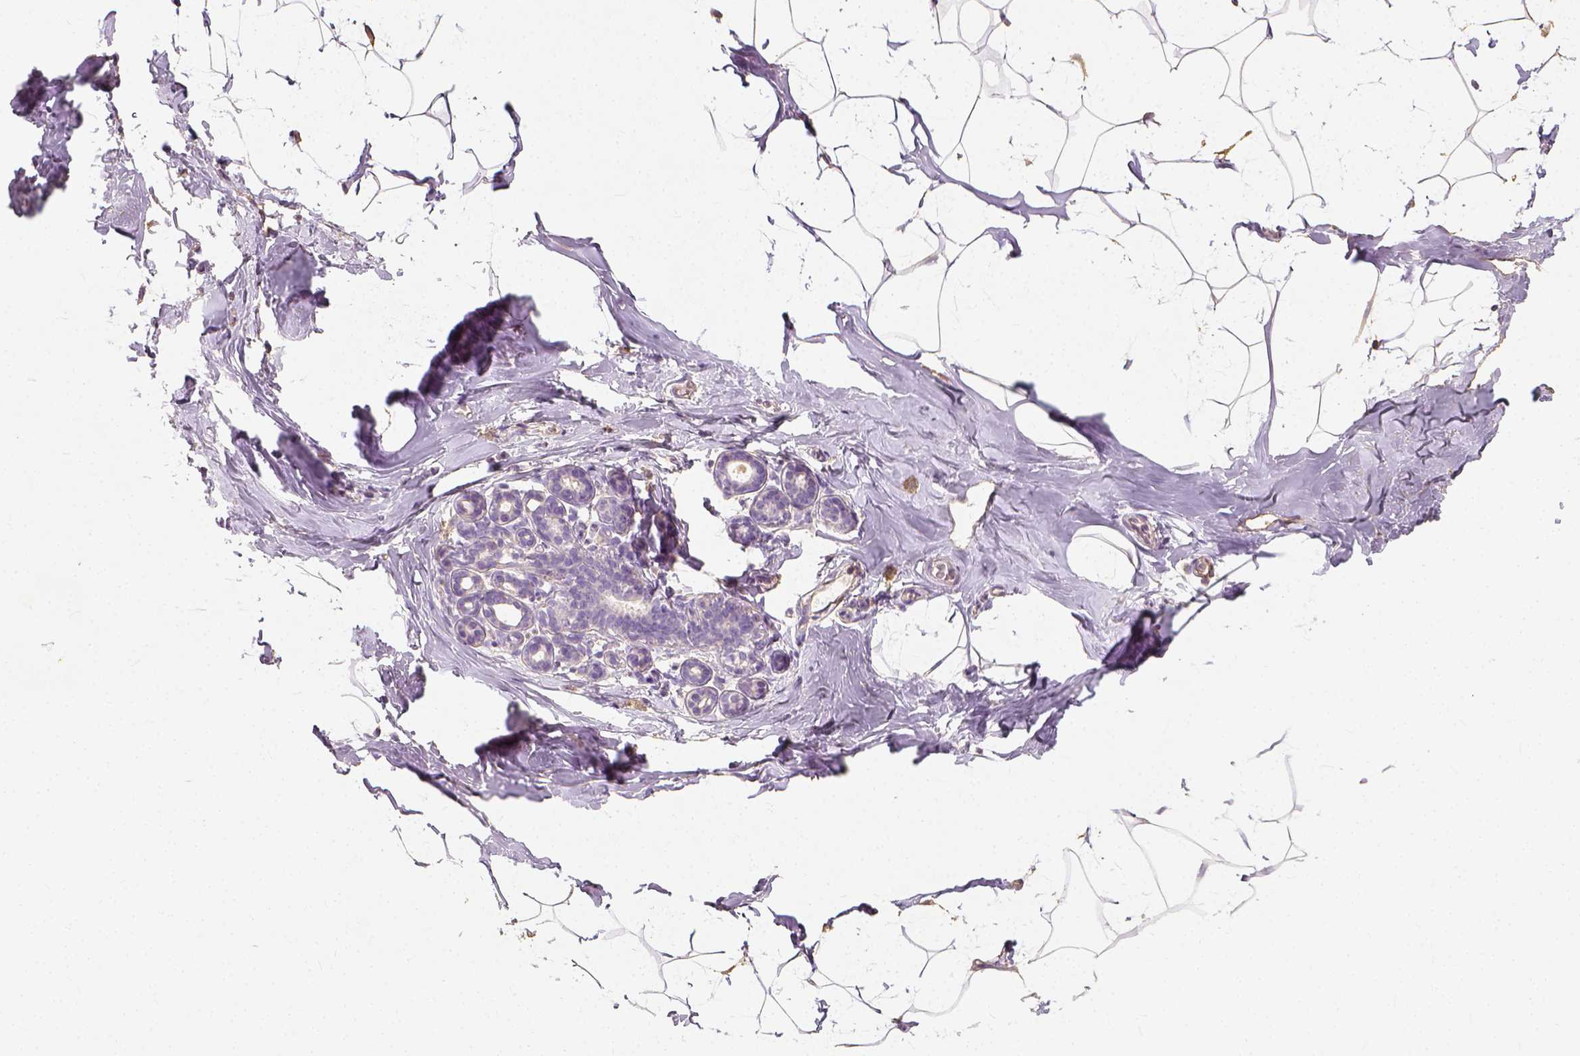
{"staining": {"intensity": "negative", "quantity": "none", "location": "none"}, "tissue": "breast", "cell_type": "Adipocytes", "image_type": "normal", "snomed": [{"axis": "morphology", "description": "Normal tissue, NOS"}, {"axis": "topography", "description": "Breast"}], "caption": "This photomicrograph is of benign breast stained with IHC to label a protein in brown with the nuclei are counter-stained blue. There is no positivity in adipocytes. (DAB (3,3'-diaminobenzidine) immunohistochemistry with hematoxylin counter stain).", "gene": "DHCR24", "patient": {"sex": "female", "age": 32}}